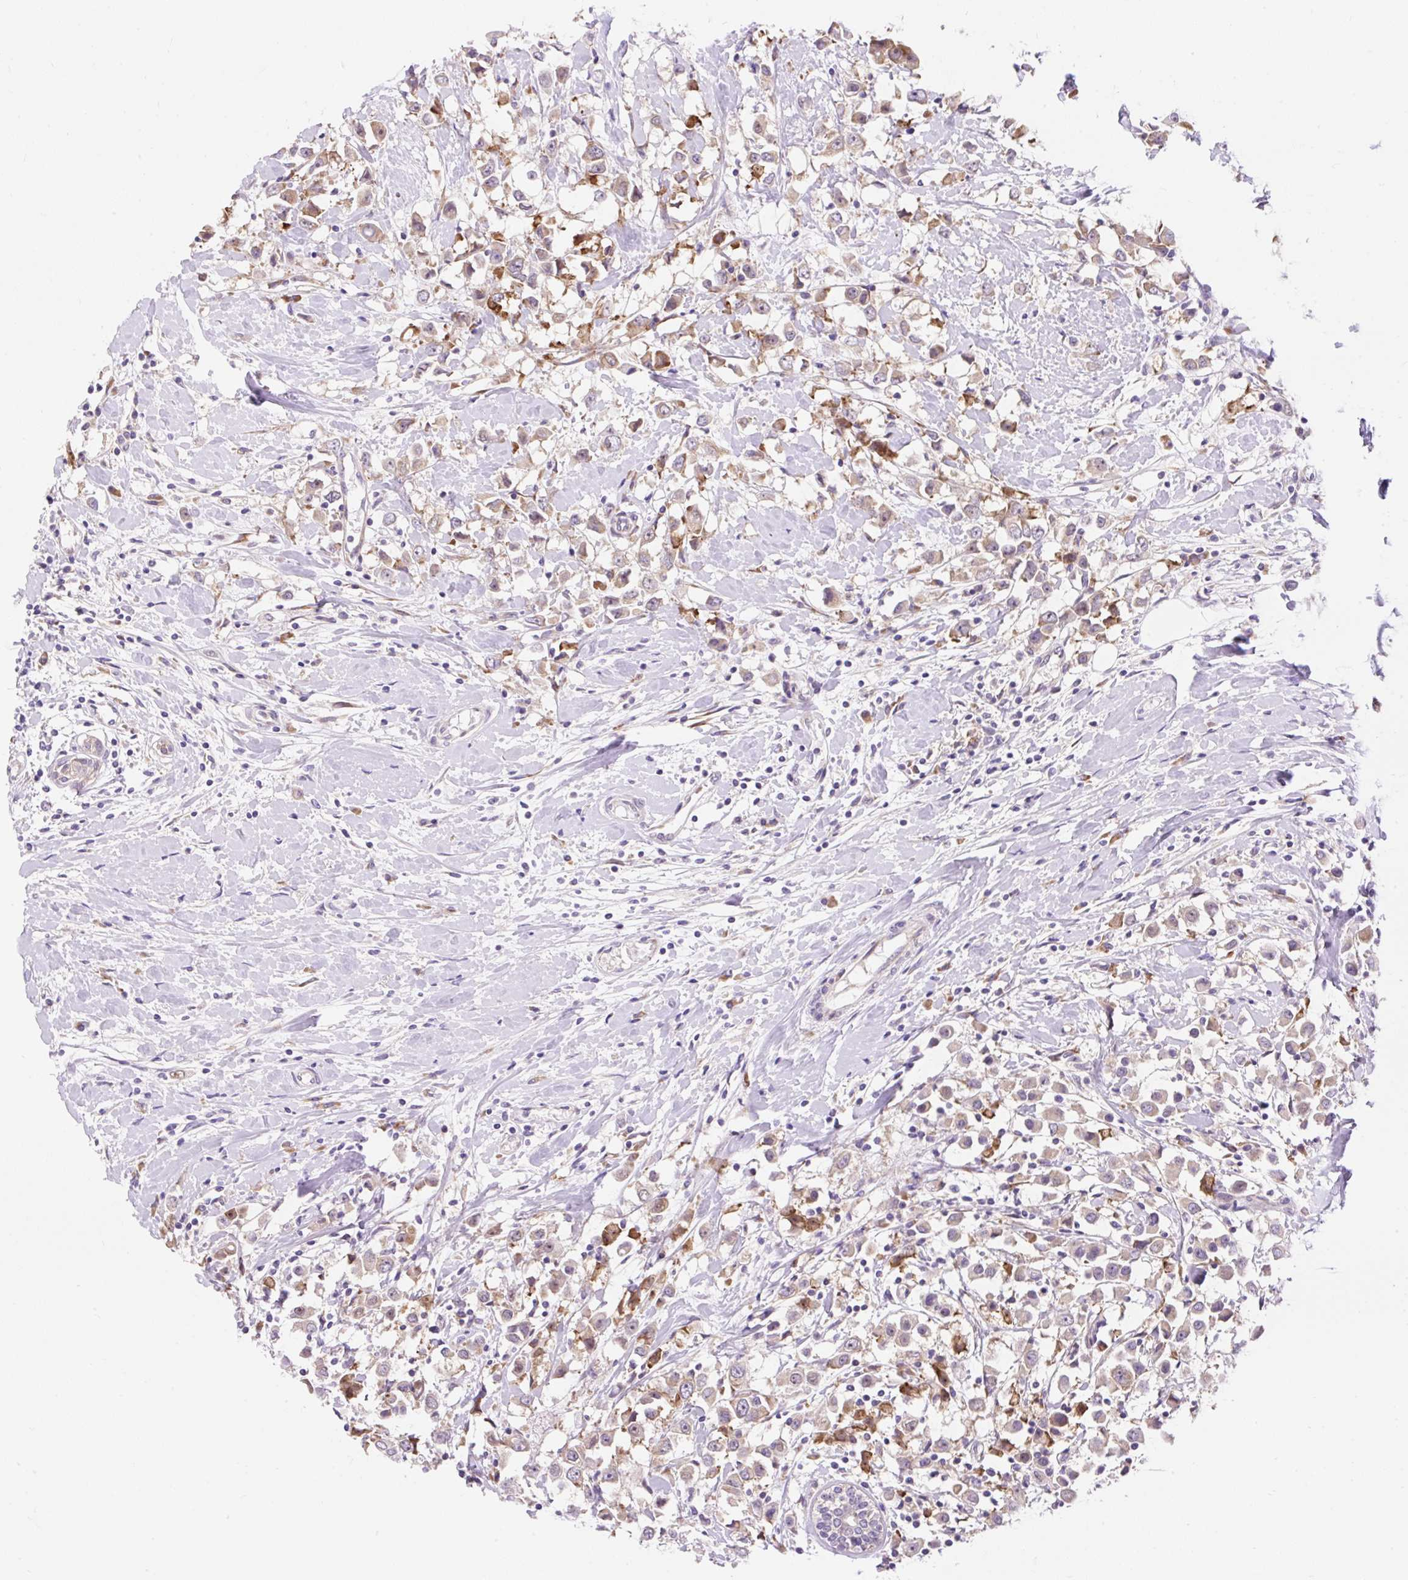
{"staining": {"intensity": "weak", "quantity": ">75%", "location": "cytoplasmic/membranous"}, "tissue": "breast cancer", "cell_type": "Tumor cells", "image_type": "cancer", "snomed": [{"axis": "morphology", "description": "Duct carcinoma"}, {"axis": "topography", "description": "Breast"}], "caption": "The image displays a brown stain indicating the presence of a protein in the cytoplasmic/membranous of tumor cells in intraductal carcinoma (breast).", "gene": "GPR45", "patient": {"sex": "female", "age": 61}}